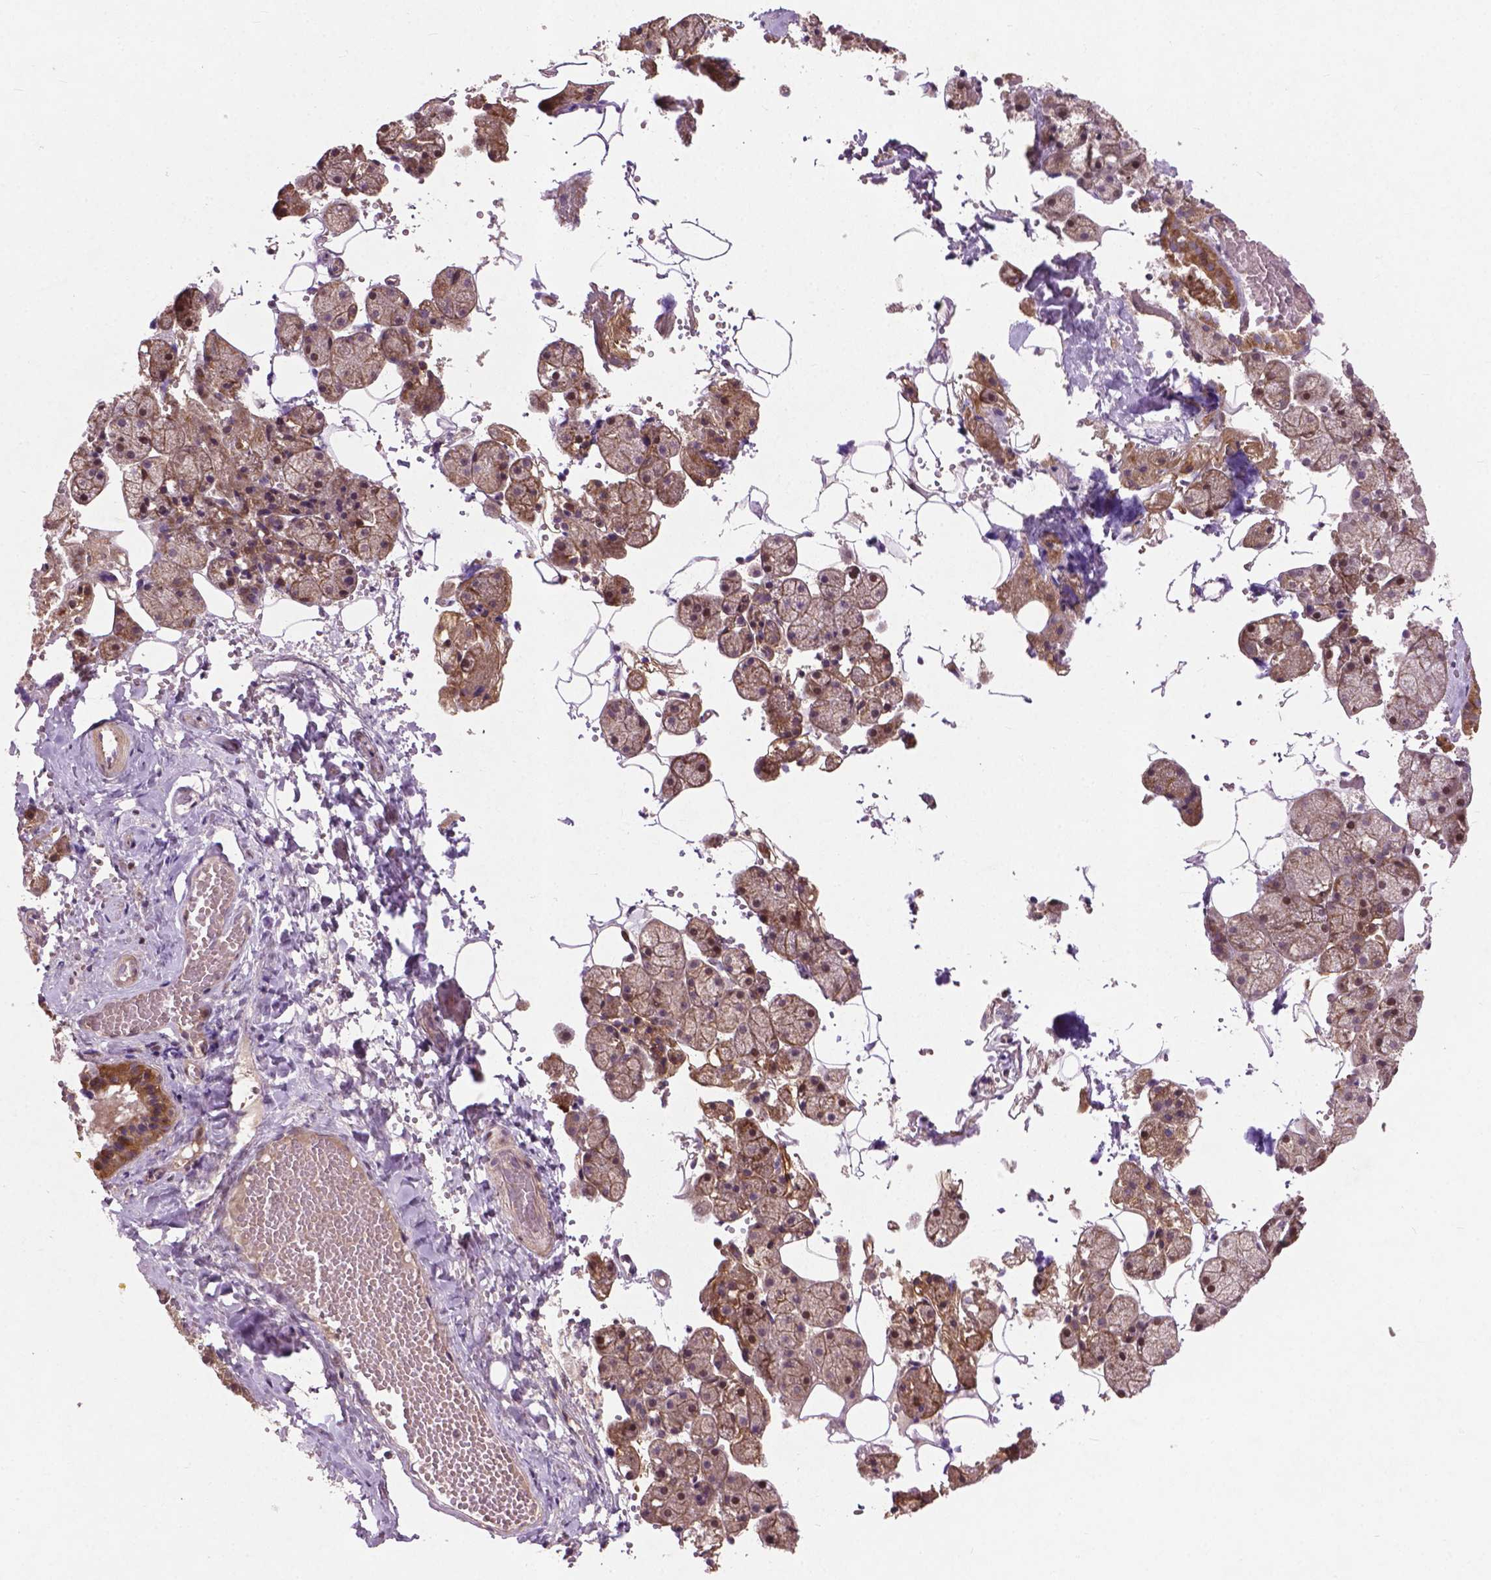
{"staining": {"intensity": "moderate", "quantity": "25%-75%", "location": "cytoplasmic/membranous,nuclear"}, "tissue": "salivary gland", "cell_type": "Glandular cells", "image_type": "normal", "snomed": [{"axis": "morphology", "description": "Normal tissue, NOS"}, {"axis": "topography", "description": "Salivary gland"}], "caption": "Brown immunohistochemical staining in unremarkable salivary gland reveals moderate cytoplasmic/membranous,nuclear expression in about 25%-75% of glandular cells. The protein is shown in brown color, while the nuclei are stained blue.", "gene": "B3GALNT2", "patient": {"sex": "male", "age": 38}}